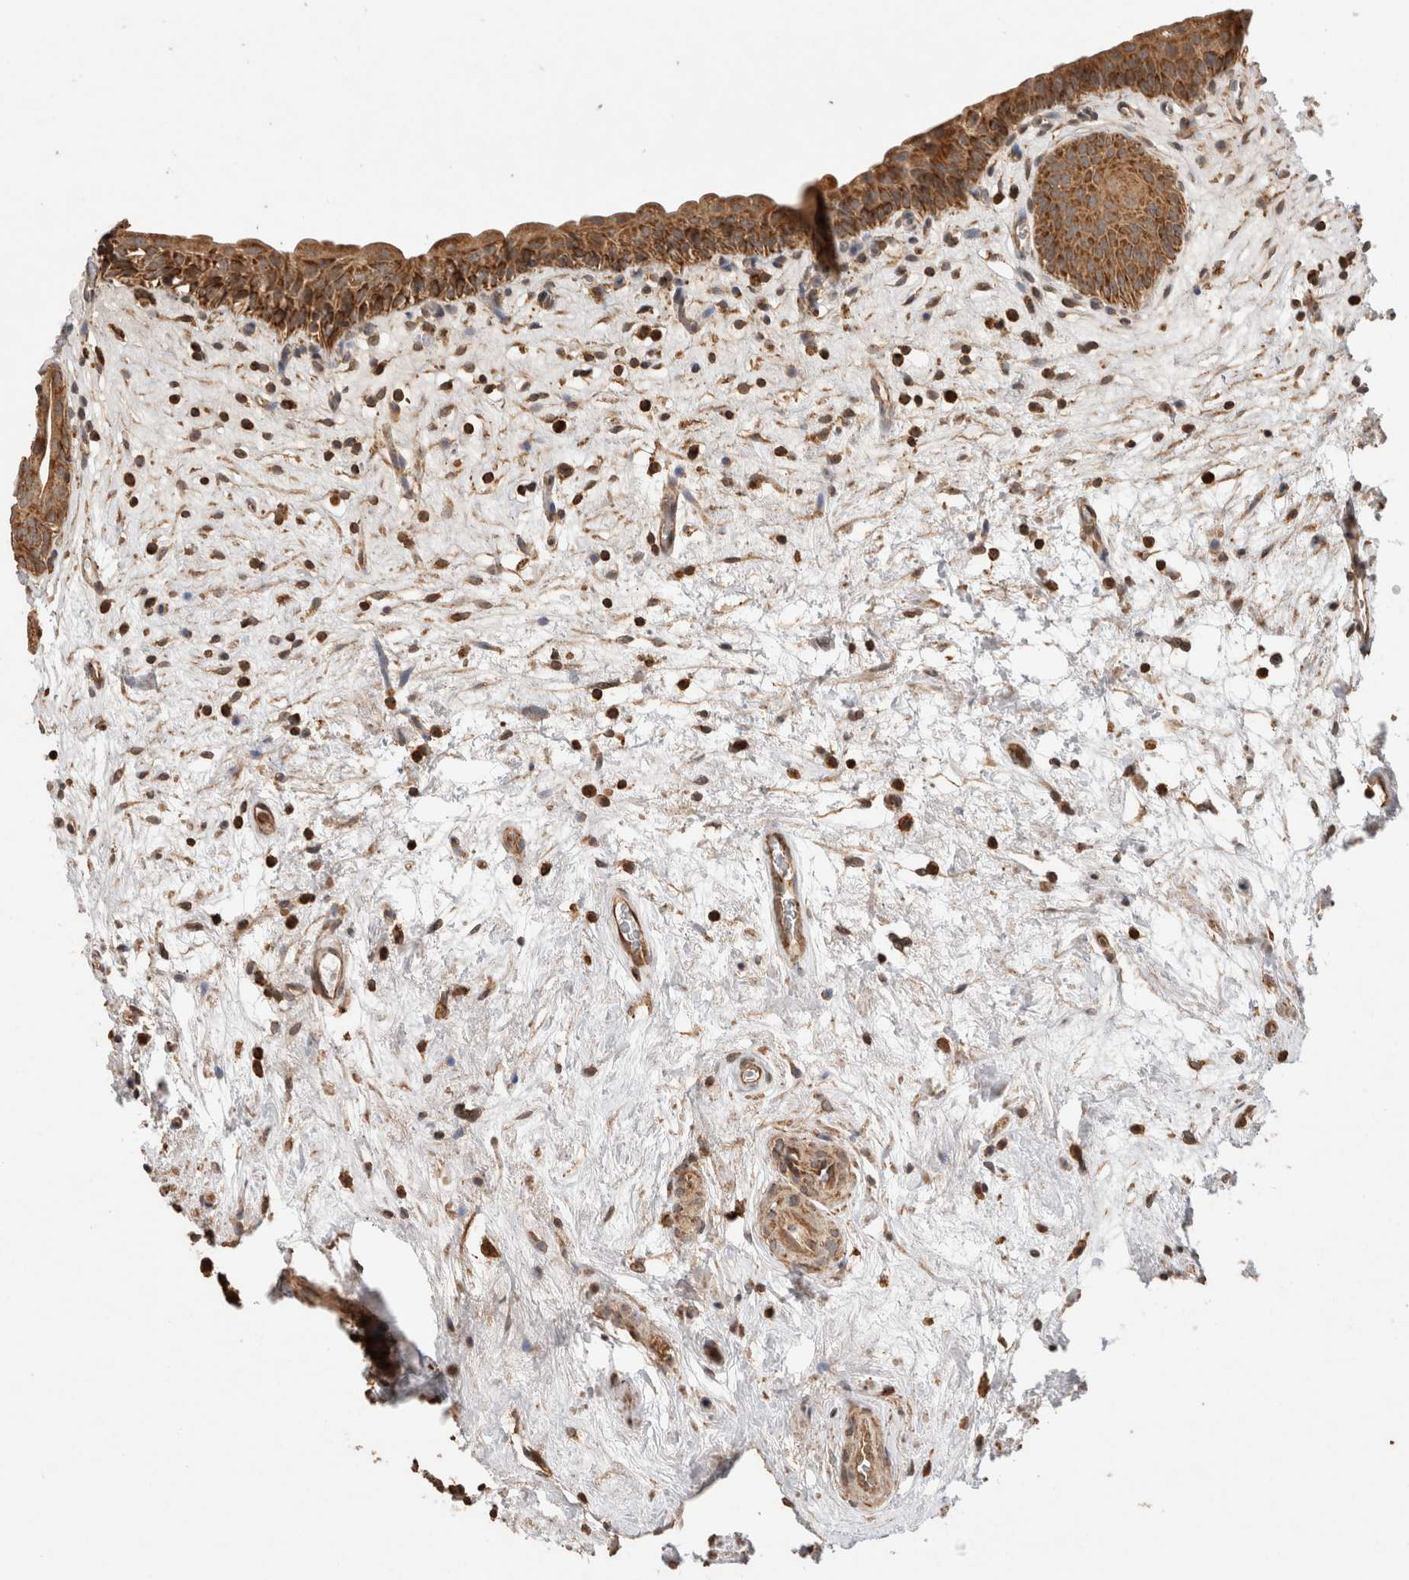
{"staining": {"intensity": "strong", "quantity": ">75%", "location": "cytoplasmic/membranous"}, "tissue": "urinary bladder", "cell_type": "Urothelial cells", "image_type": "normal", "snomed": [{"axis": "morphology", "description": "Normal tissue, NOS"}, {"axis": "topography", "description": "Urinary bladder"}], "caption": "A high-resolution histopathology image shows IHC staining of benign urinary bladder, which shows strong cytoplasmic/membranous expression in about >75% of urothelial cells. Nuclei are stained in blue.", "gene": "IMMP2L", "patient": {"sex": "male", "age": 83}}